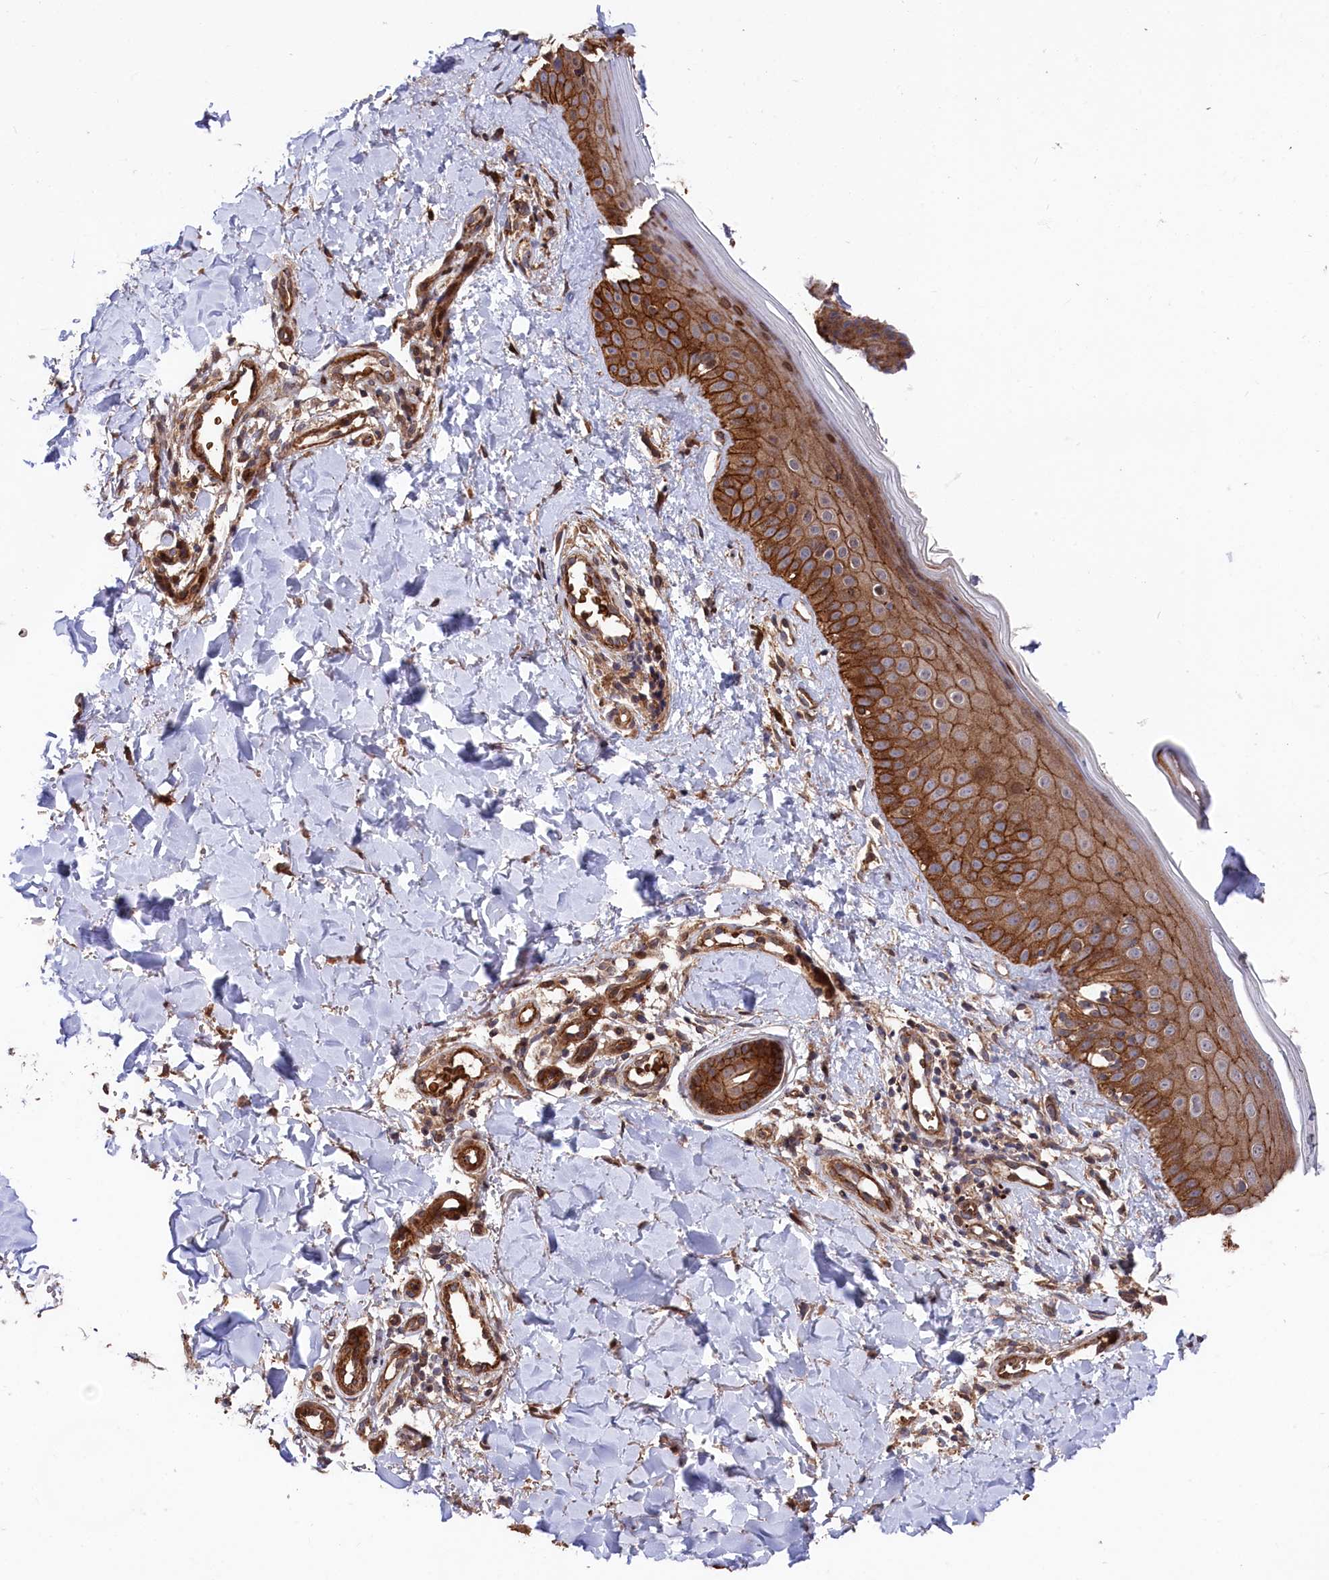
{"staining": {"intensity": "strong", "quantity": ">75%", "location": "cytoplasmic/membranous"}, "tissue": "skin", "cell_type": "Fibroblasts", "image_type": "normal", "snomed": [{"axis": "morphology", "description": "Normal tissue, NOS"}, {"axis": "topography", "description": "Skin"}], "caption": "IHC (DAB (3,3'-diaminobenzidine)) staining of benign skin exhibits strong cytoplasmic/membranous protein positivity in approximately >75% of fibroblasts. (DAB (3,3'-diaminobenzidine) IHC with brightfield microscopy, high magnification).", "gene": "TNKS1BP1", "patient": {"sex": "male", "age": 52}}